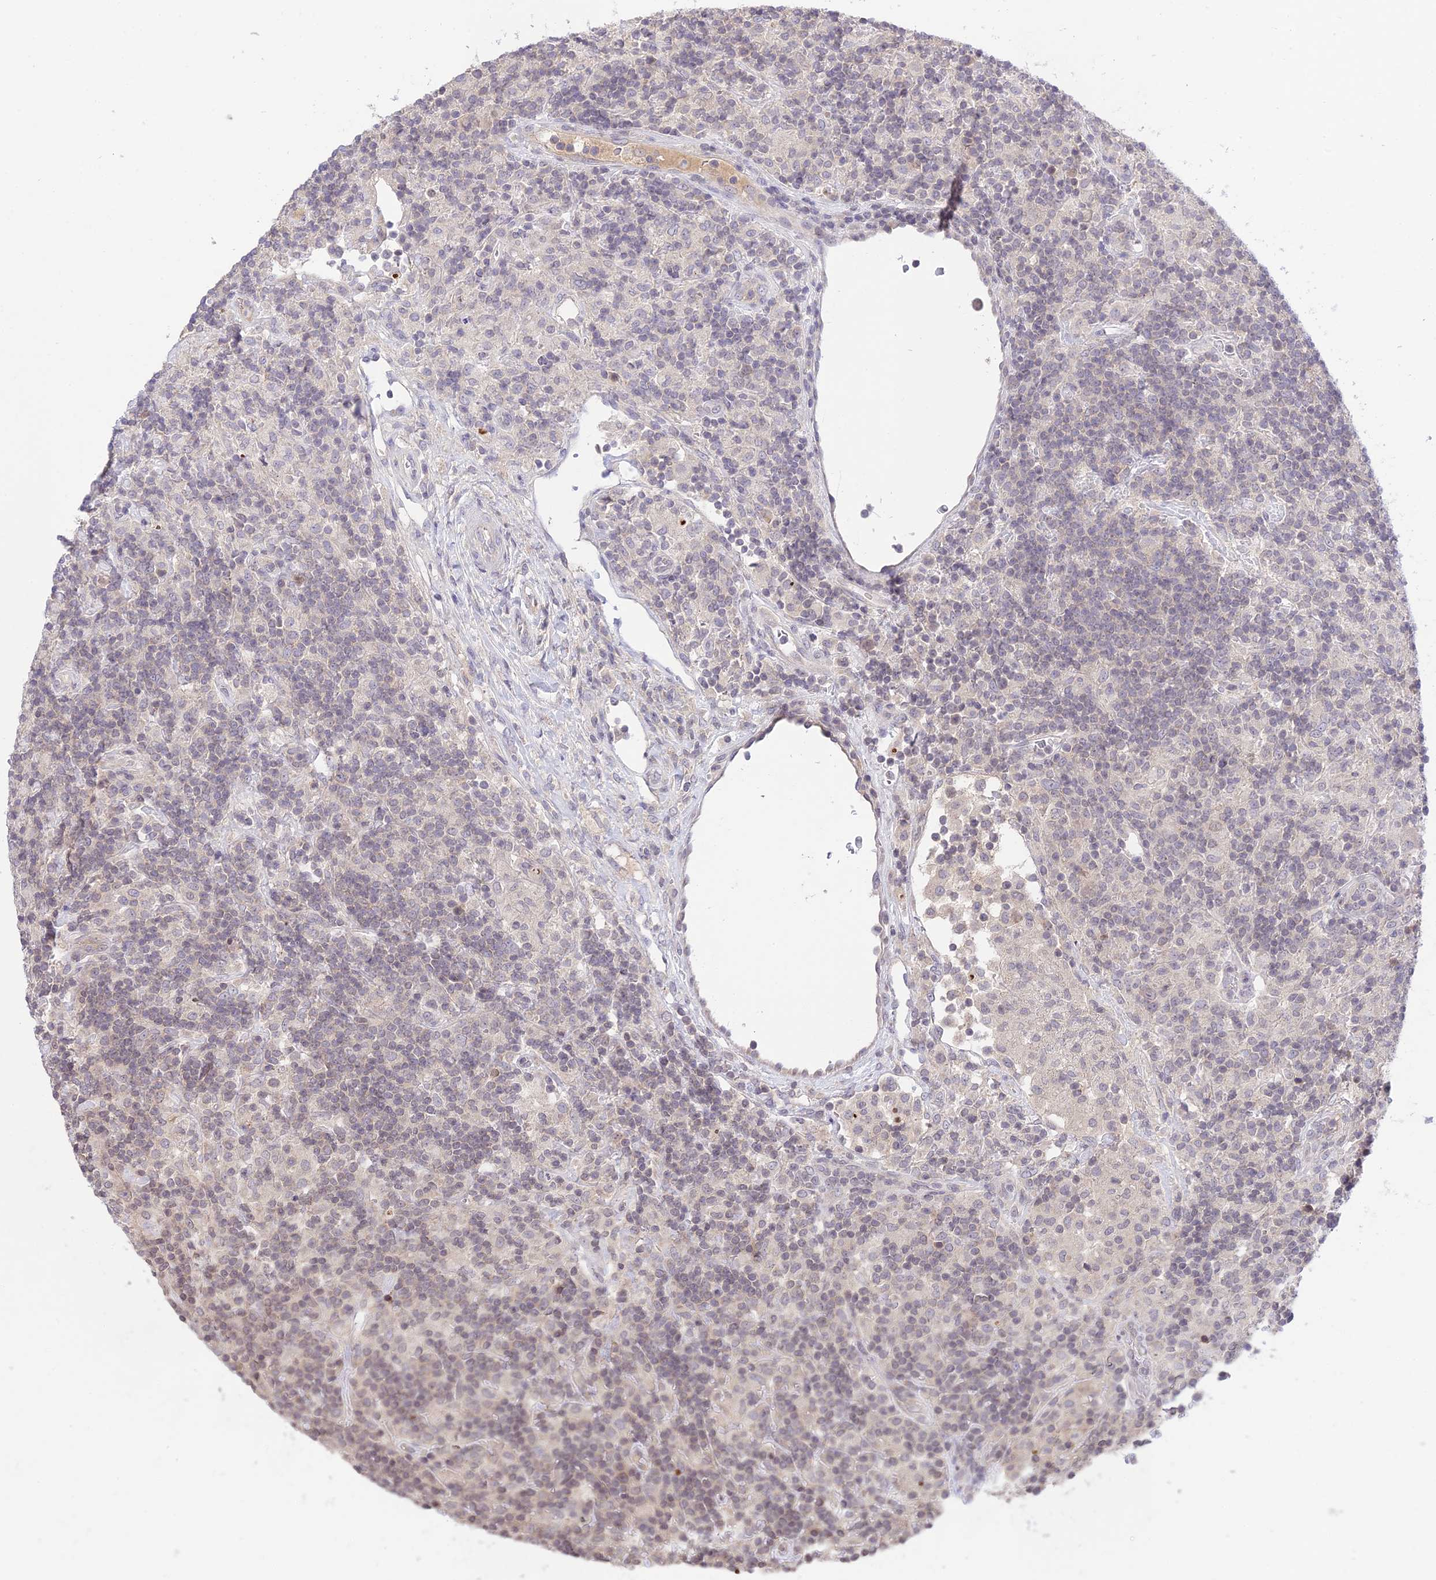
{"staining": {"intensity": "negative", "quantity": "none", "location": "none"}, "tissue": "lymphoma", "cell_type": "Tumor cells", "image_type": "cancer", "snomed": [{"axis": "morphology", "description": "Hodgkin's disease, NOS"}, {"axis": "topography", "description": "Lymph node"}], "caption": "Immunohistochemical staining of Hodgkin's disease displays no significant staining in tumor cells.", "gene": "TEKT1", "patient": {"sex": "male", "age": 70}}